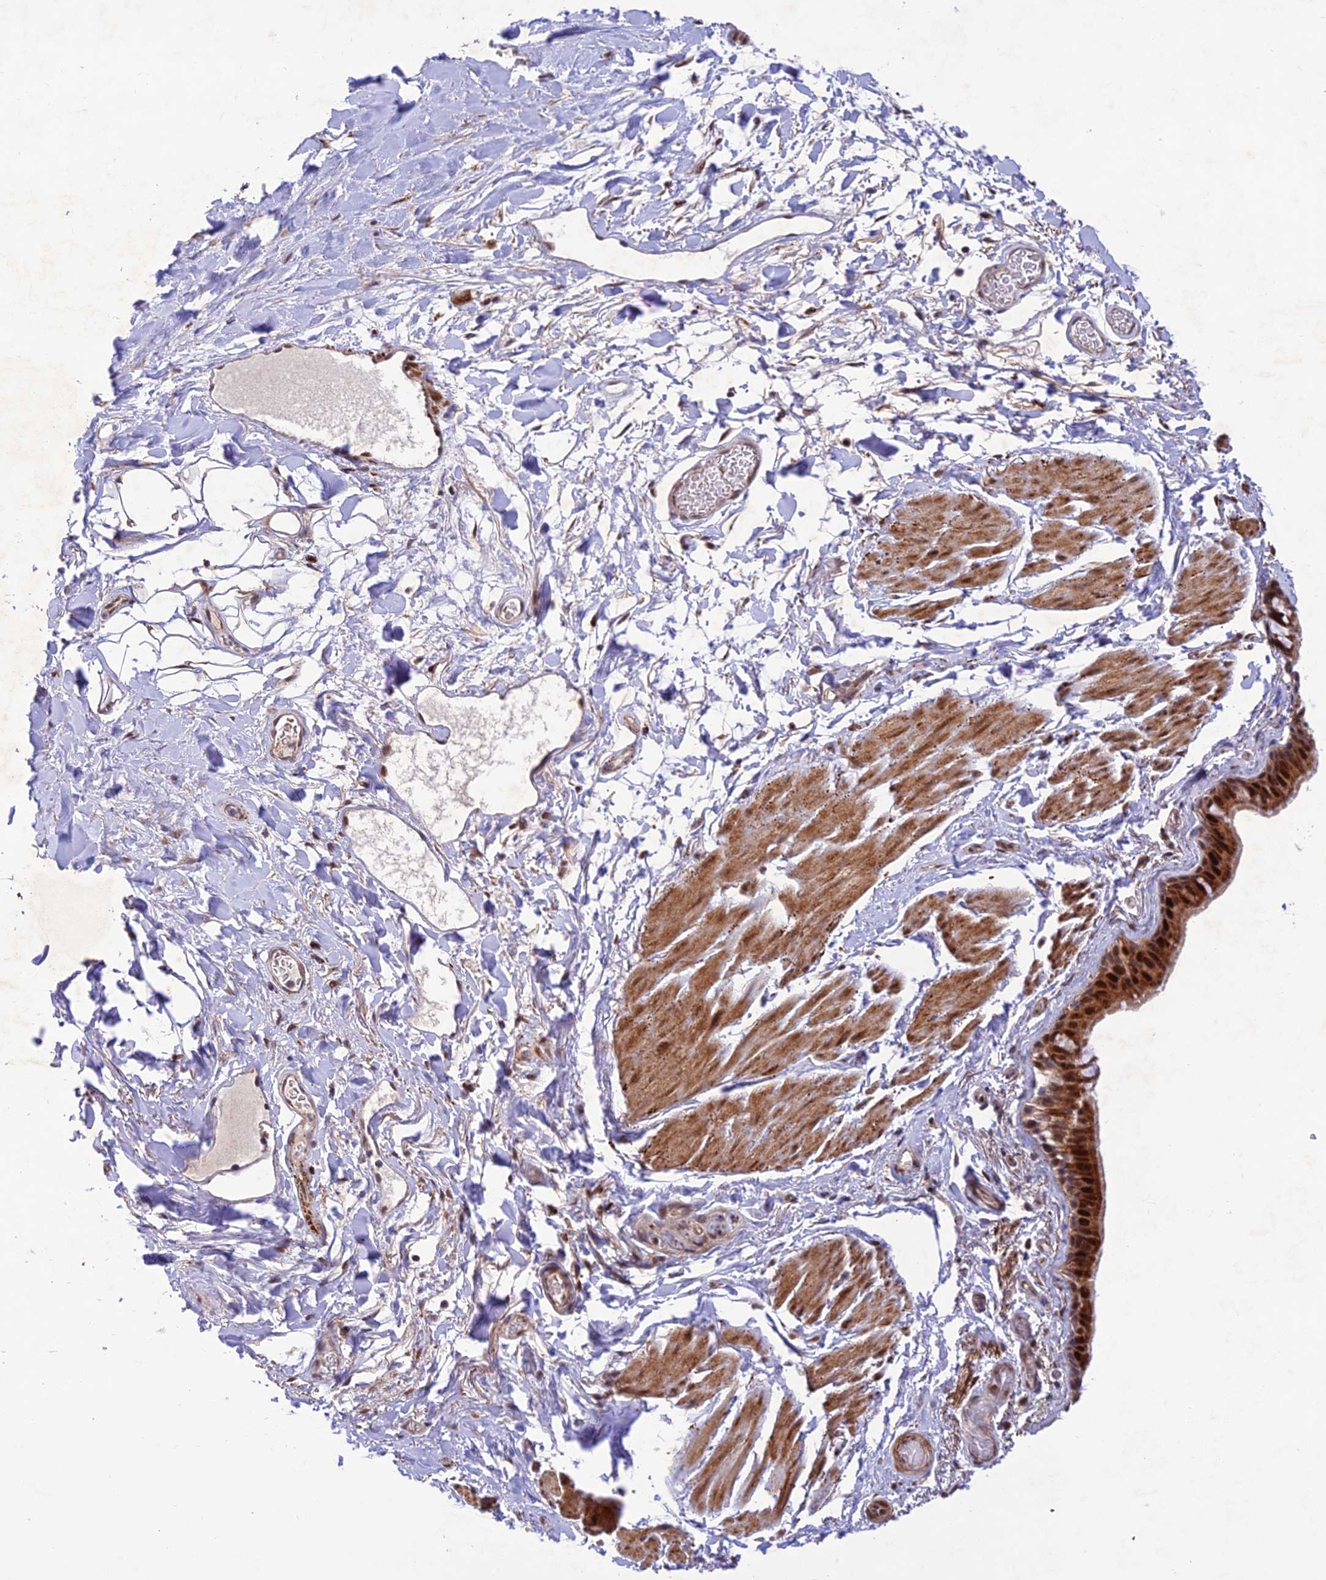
{"staining": {"intensity": "strong", "quantity": ">75%", "location": "cytoplasmic/membranous,nuclear"}, "tissue": "bronchus", "cell_type": "Respiratory epithelial cells", "image_type": "normal", "snomed": [{"axis": "morphology", "description": "Normal tissue, NOS"}, {"axis": "topography", "description": "Cartilage tissue"}], "caption": "The immunohistochemical stain shows strong cytoplasmic/membranous,nuclear positivity in respiratory epithelial cells of normal bronchus.", "gene": "WDR55", "patient": {"sex": "male", "age": 63}}